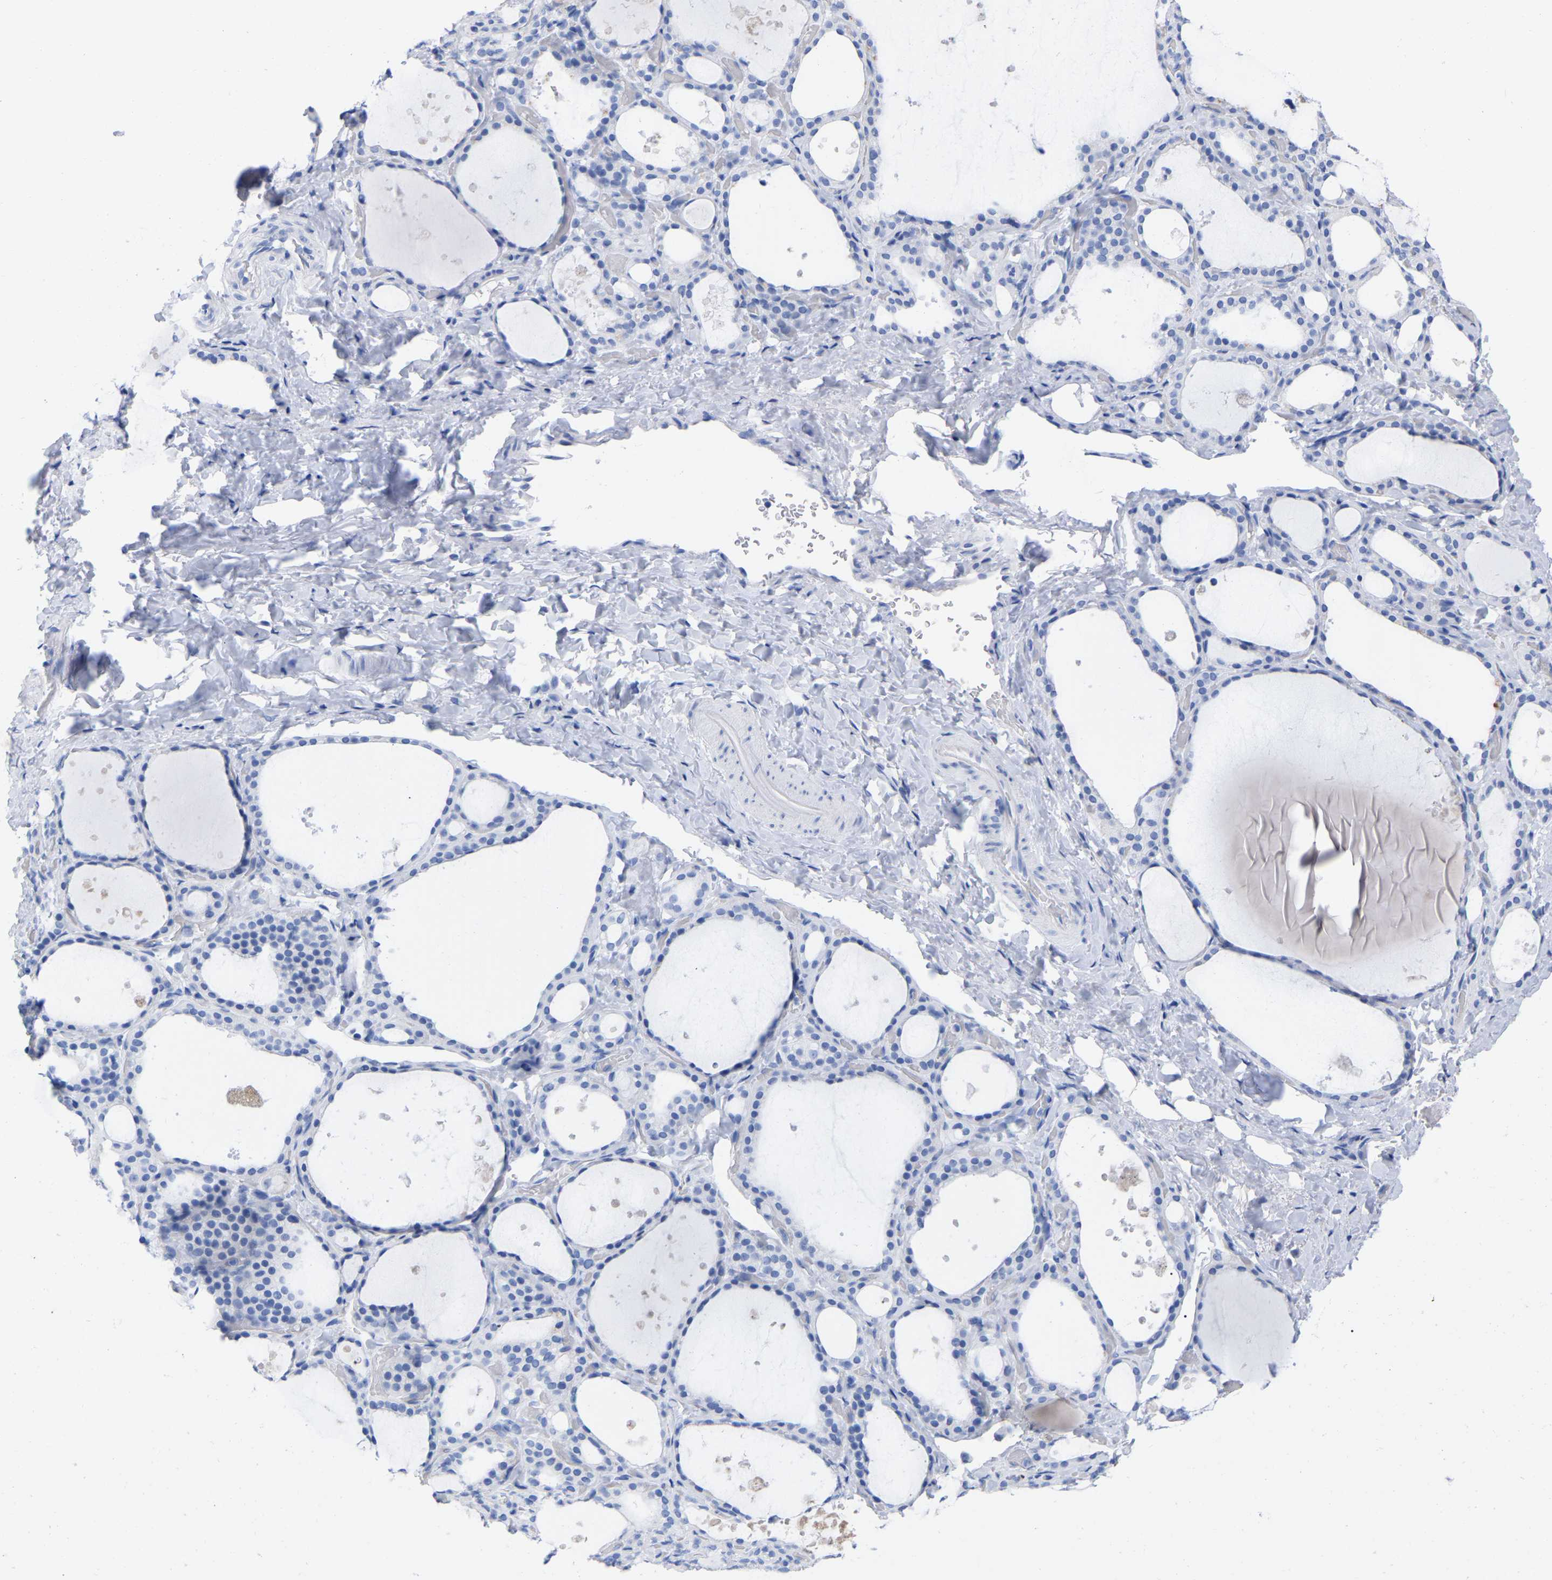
{"staining": {"intensity": "negative", "quantity": "none", "location": "none"}, "tissue": "thyroid gland", "cell_type": "Glandular cells", "image_type": "normal", "snomed": [{"axis": "morphology", "description": "Normal tissue, NOS"}, {"axis": "topography", "description": "Thyroid gland"}], "caption": "This image is of normal thyroid gland stained with IHC to label a protein in brown with the nuclei are counter-stained blue. There is no staining in glandular cells.", "gene": "HAPLN1", "patient": {"sex": "female", "age": 44}}